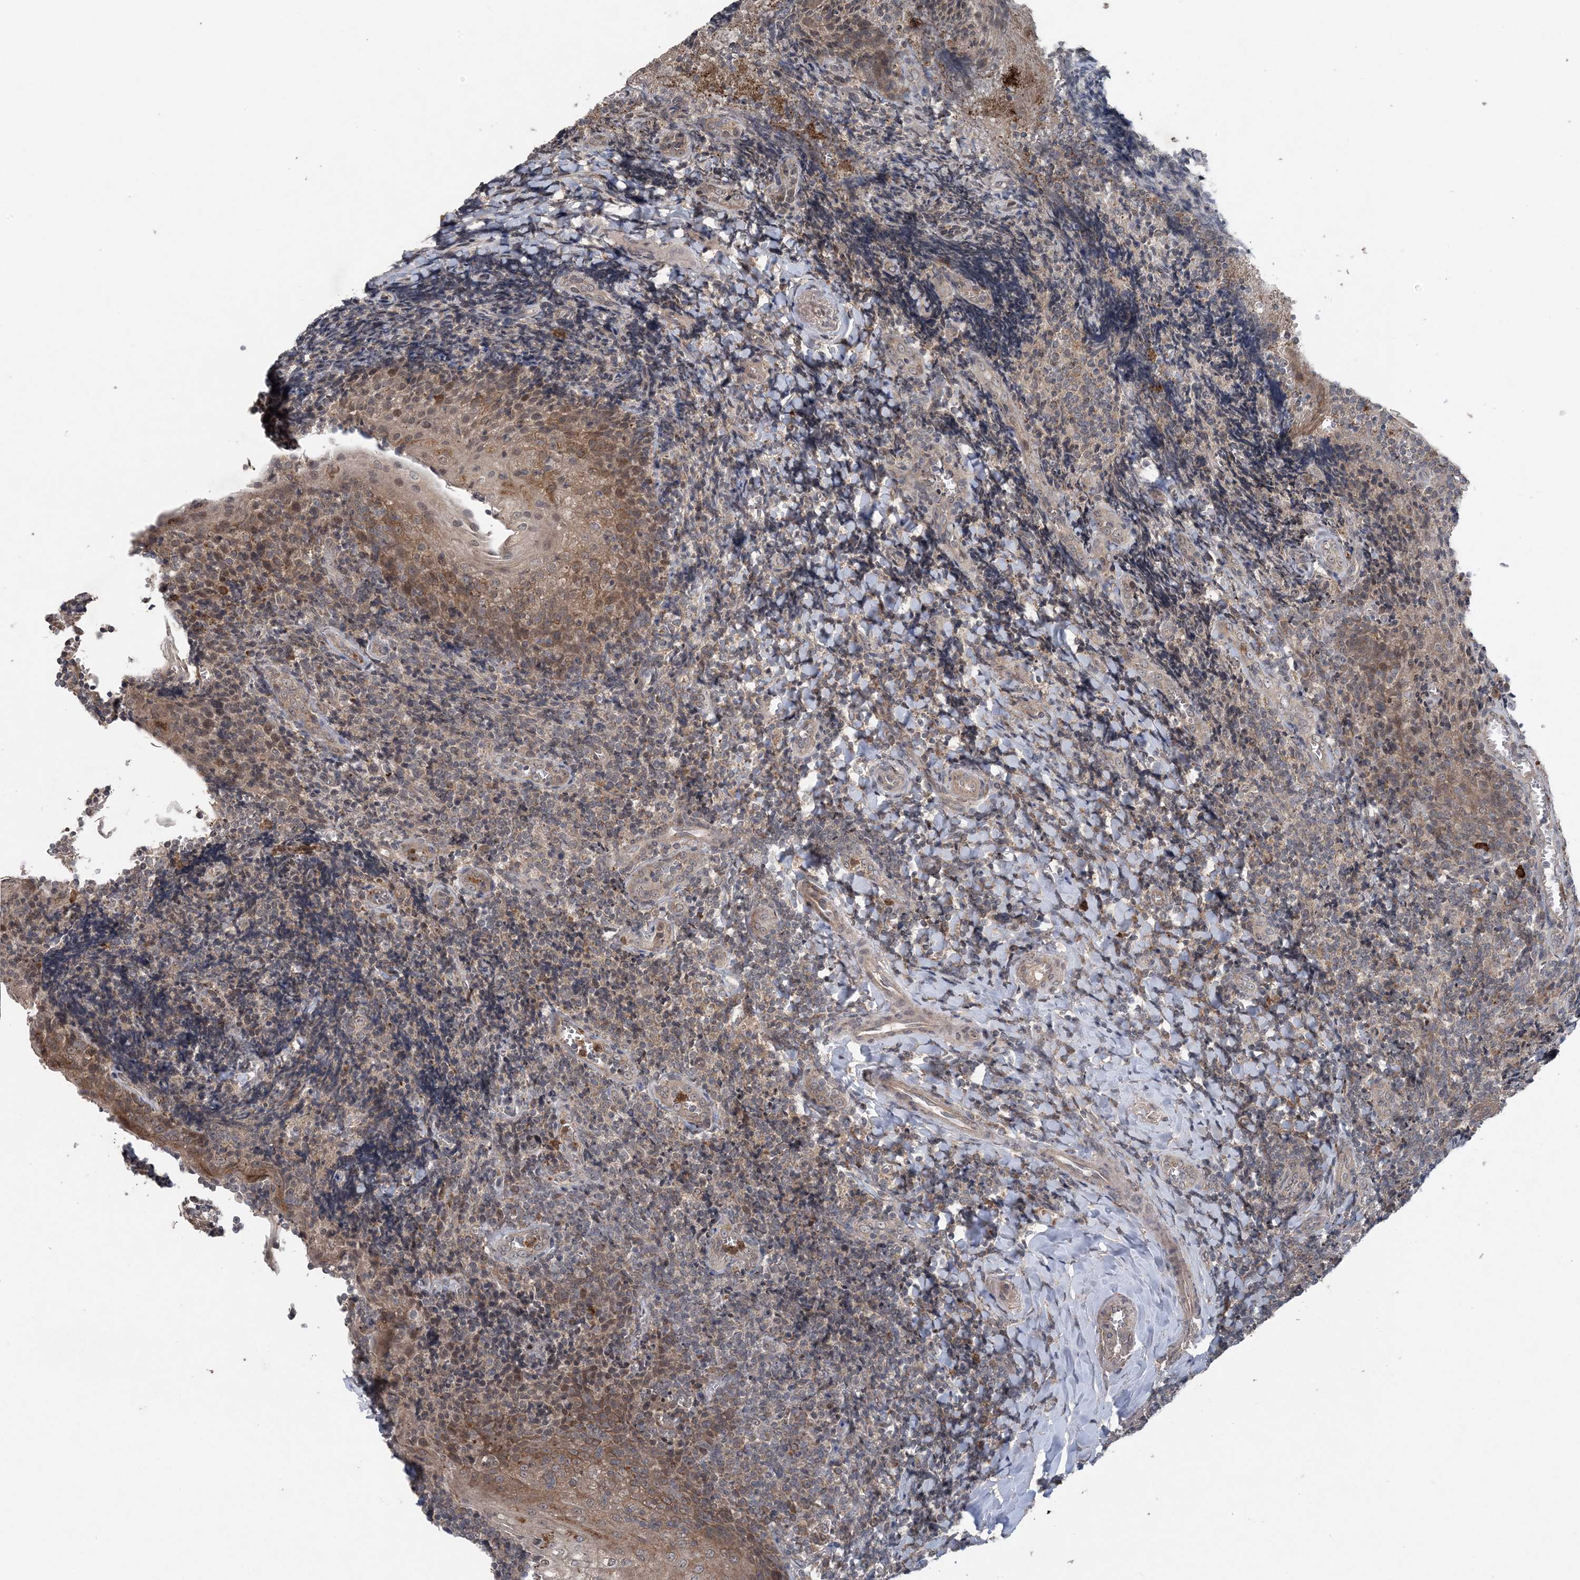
{"staining": {"intensity": "weak", "quantity": "<25%", "location": "cytoplasmic/membranous"}, "tissue": "tonsil", "cell_type": "Germinal center cells", "image_type": "normal", "snomed": [{"axis": "morphology", "description": "Normal tissue, NOS"}, {"axis": "topography", "description": "Tonsil"}], "caption": "IHC of benign tonsil exhibits no staining in germinal center cells.", "gene": "MYO9B", "patient": {"sex": "male", "age": 27}}